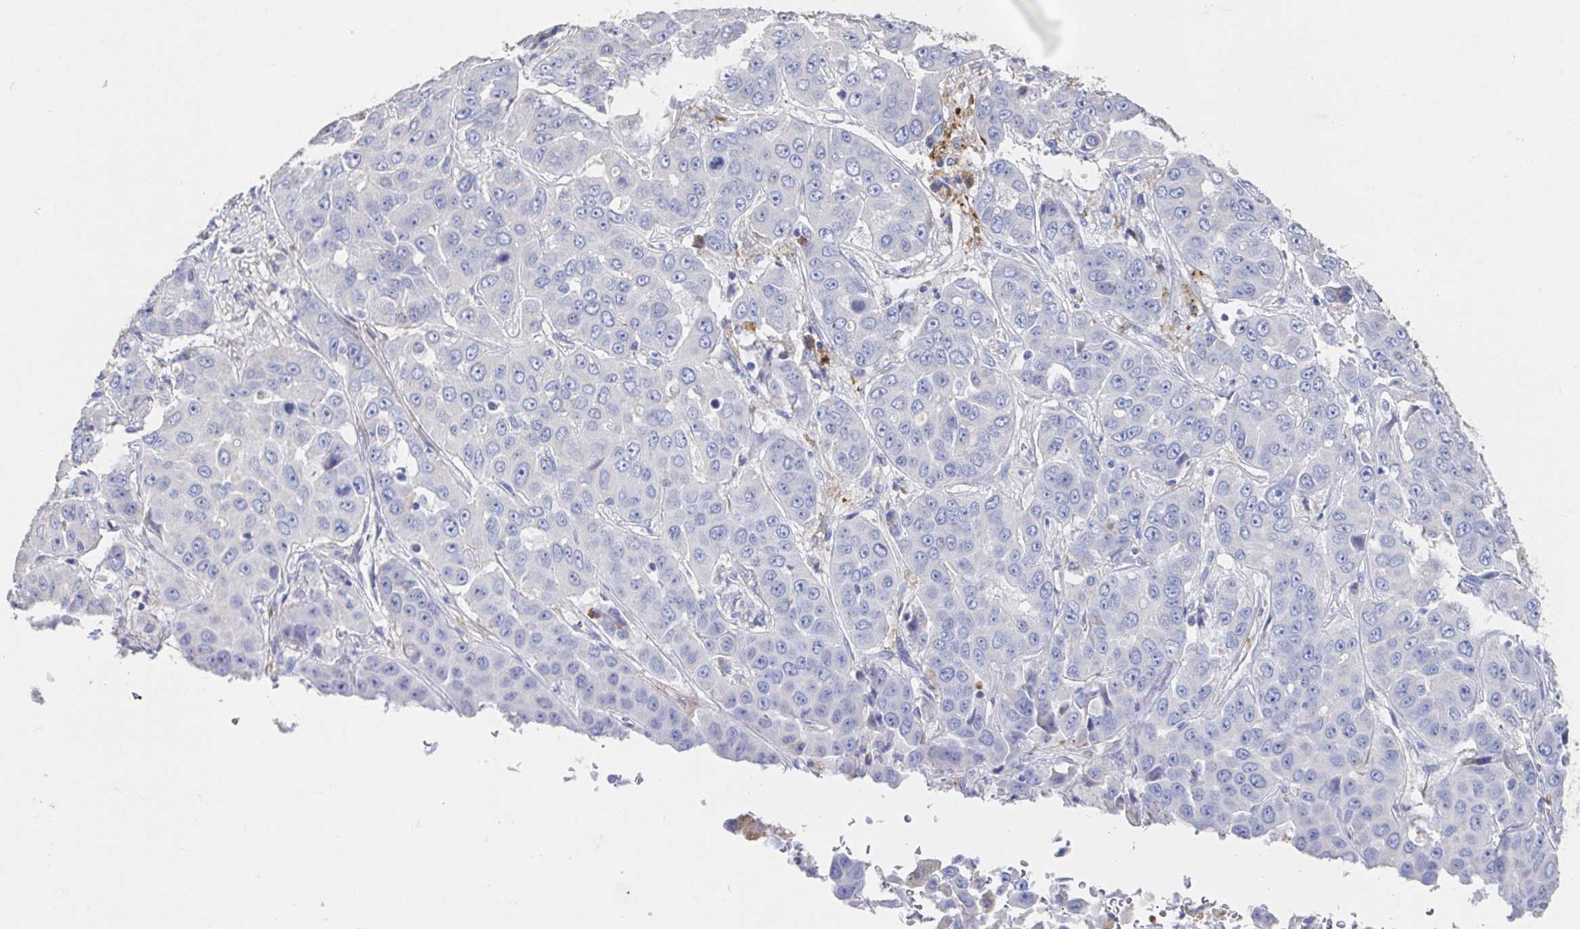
{"staining": {"intensity": "negative", "quantity": "none", "location": "none"}, "tissue": "liver cancer", "cell_type": "Tumor cells", "image_type": "cancer", "snomed": [{"axis": "morphology", "description": "Cholangiocarcinoma"}, {"axis": "topography", "description": "Liver"}], "caption": "Immunohistochemical staining of human cholangiocarcinoma (liver) demonstrates no significant expression in tumor cells. Brightfield microscopy of immunohistochemistry stained with DAB (3,3'-diaminobenzidine) (brown) and hematoxylin (blue), captured at high magnification.", "gene": "LAMC3", "patient": {"sex": "female", "age": 52}}